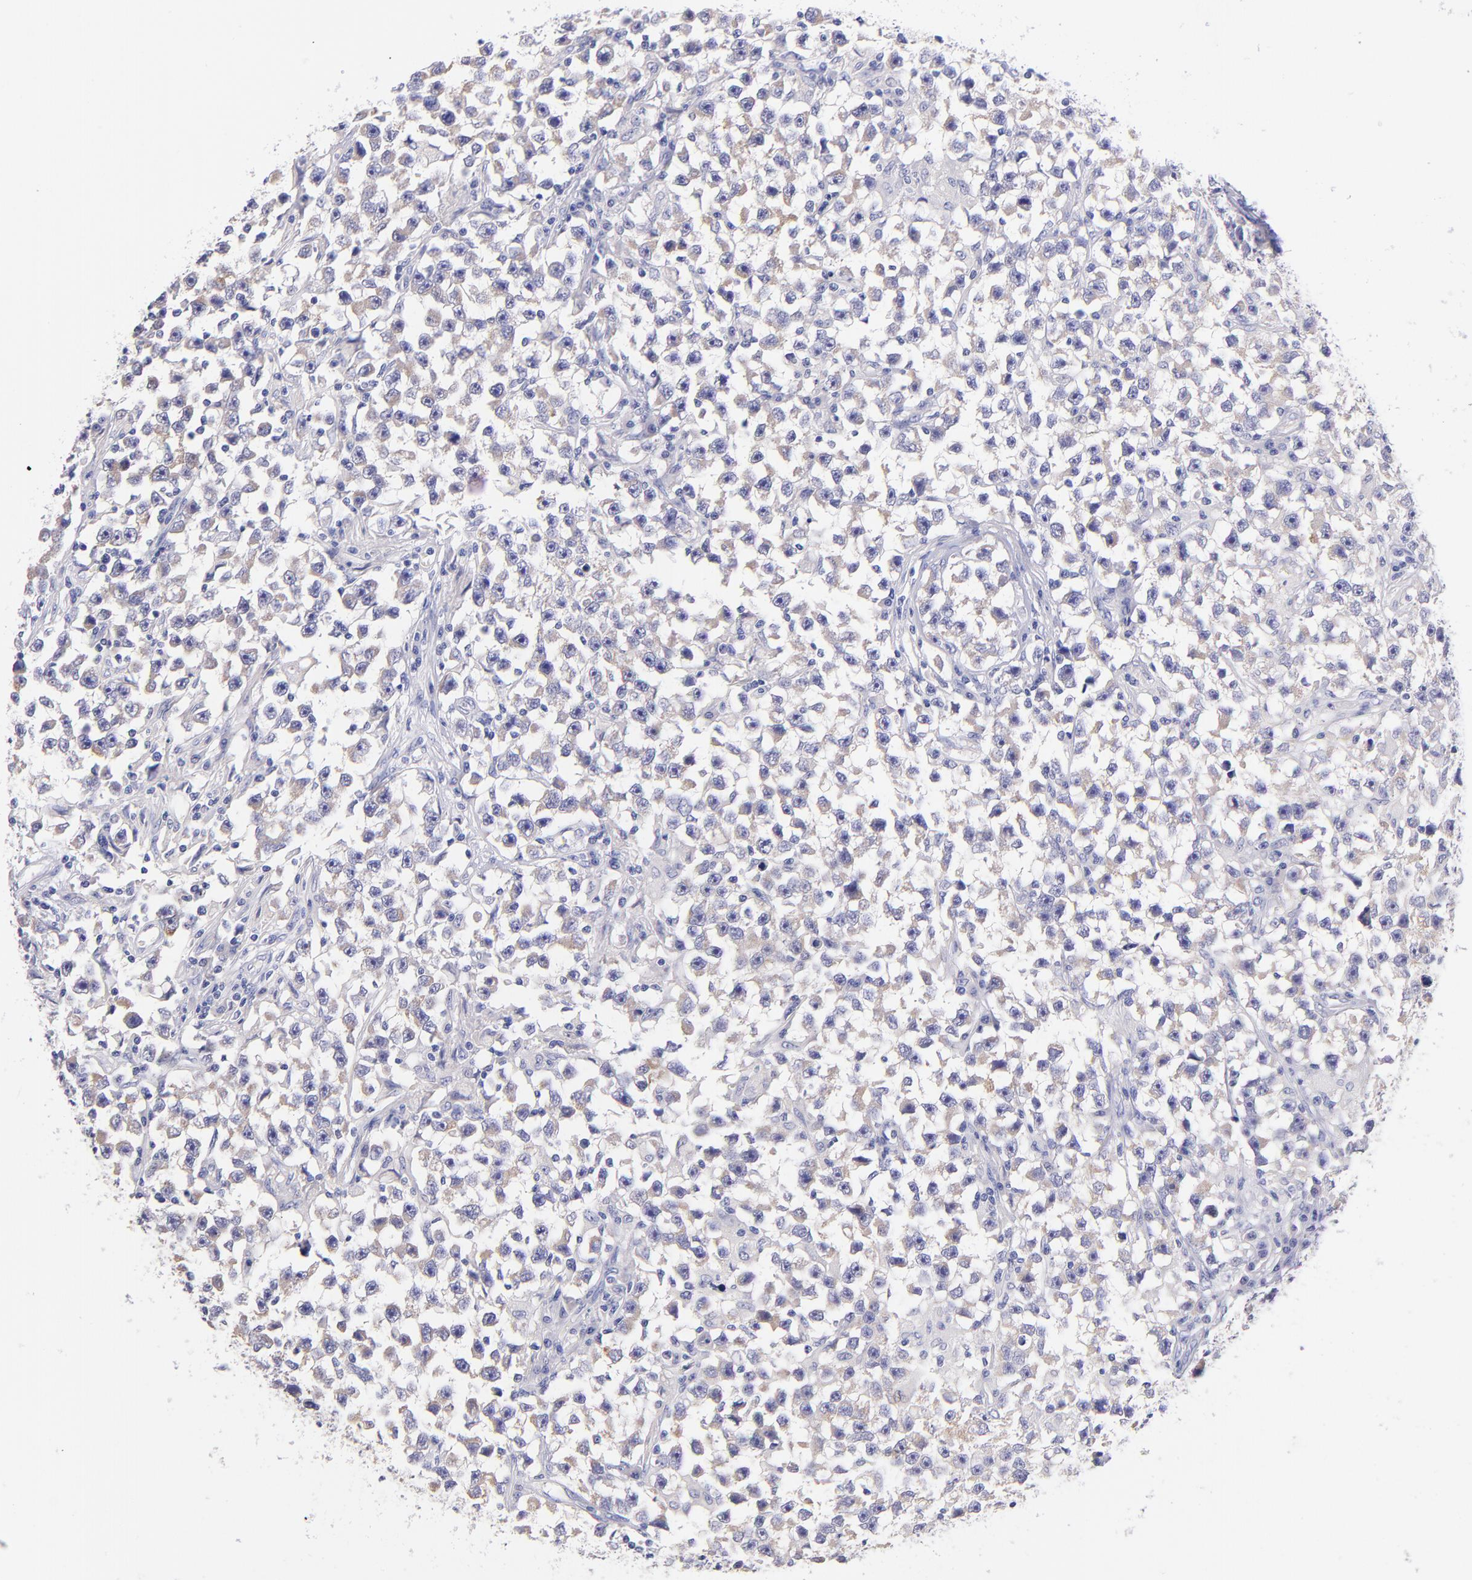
{"staining": {"intensity": "negative", "quantity": "none", "location": "none"}, "tissue": "testis cancer", "cell_type": "Tumor cells", "image_type": "cancer", "snomed": [{"axis": "morphology", "description": "Seminoma, NOS"}, {"axis": "topography", "description": "Testis"}], "caption": "IHC of human testis seminoma demonstrates no expression in tumor cells. (DAB (3,3'-diaminobenzidine) IHC, high magnification).", "gene": "RAB3B", "patient": {"sex": "male", "age": 33}}